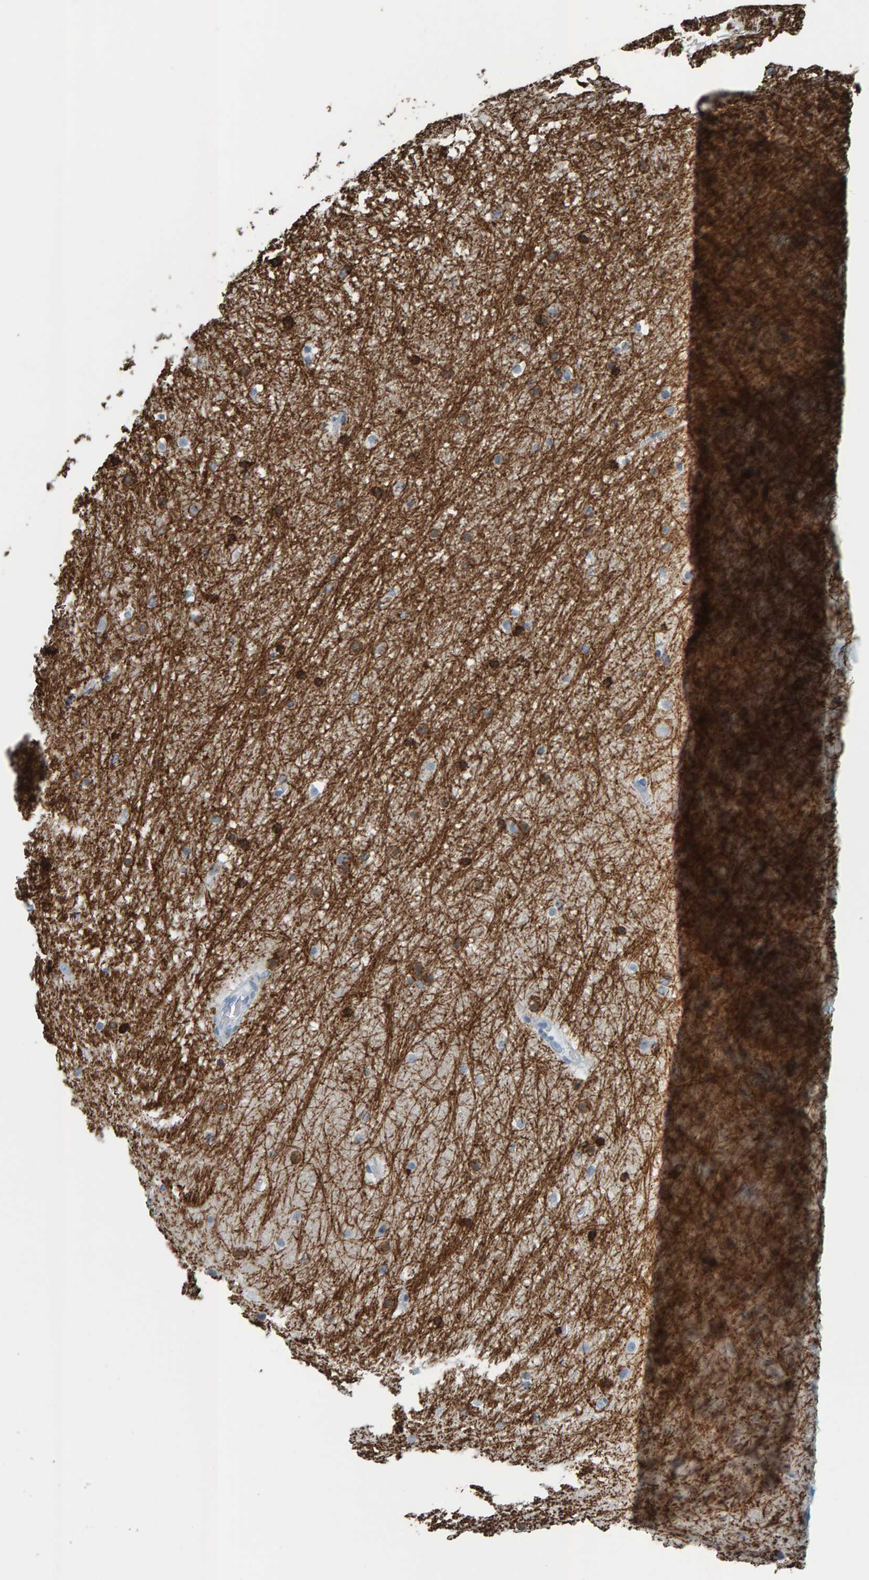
{"staining": {"intensity": "strong", "quantity": "25%-75%", "location": "cytoplasmic/membranous"}, "tissue": "hippocampus", "cell_type": "Glial cells", "image_type": "normal", "snomed": [{"axis": "morphology", "description": "Normal tissue, NOS"}, {"axis": "topography", "description": "Hippocampus"}], "caption": "Immunohistochemistry (IHC) micrograph of benign hippocampus: hippocampus stained using immunohistochemistry demonstrates high levels of strong protein expression localized specifically in the cytoplasmic/membranous of glial cells, appearing as a cytoplasmic/membranous brown color.", "gene": "CNP", "patient": {"sex": "male", "age": 45}}